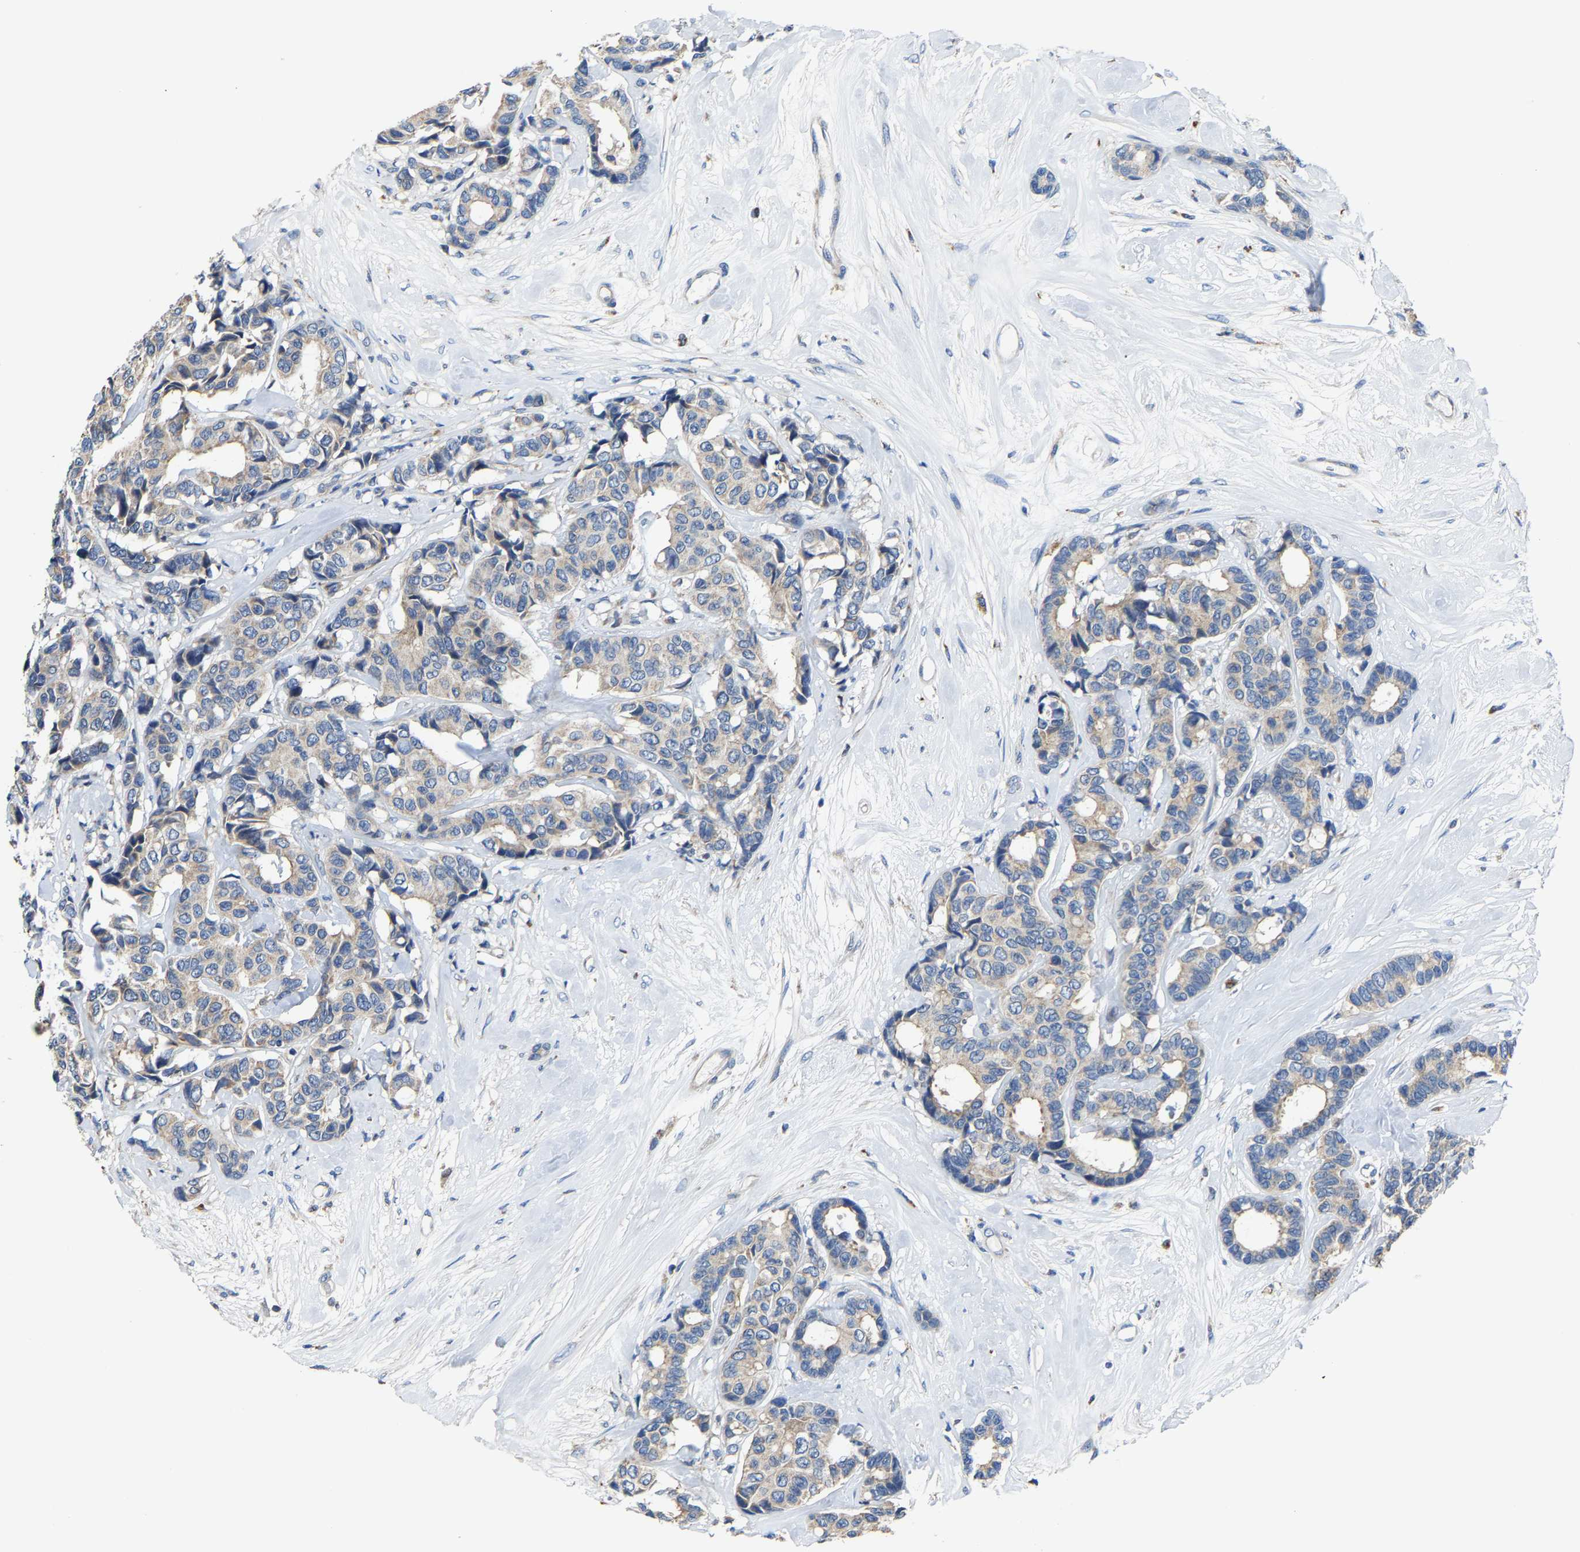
{"staining": {"intensity": "weak", "quantity": ">75%", "location": "cytoplasmic/membranous"}, "tissue": "breast cancer", "cell_type": "Tumor cells", "image_type": "cancer", "snomed": [{"axis": "morphology", "description": "Duct carcinoma"}, {"axis": "topography", "description": "Breast"}], "caption": "DAB immunohistochemical staining of breast cancer exhibits weak cytoplasmic/membranous protein positivity in approximately >75% of tumor cells.", "gene": "AGK", "patient": {"sex": "female", "age": 87}}